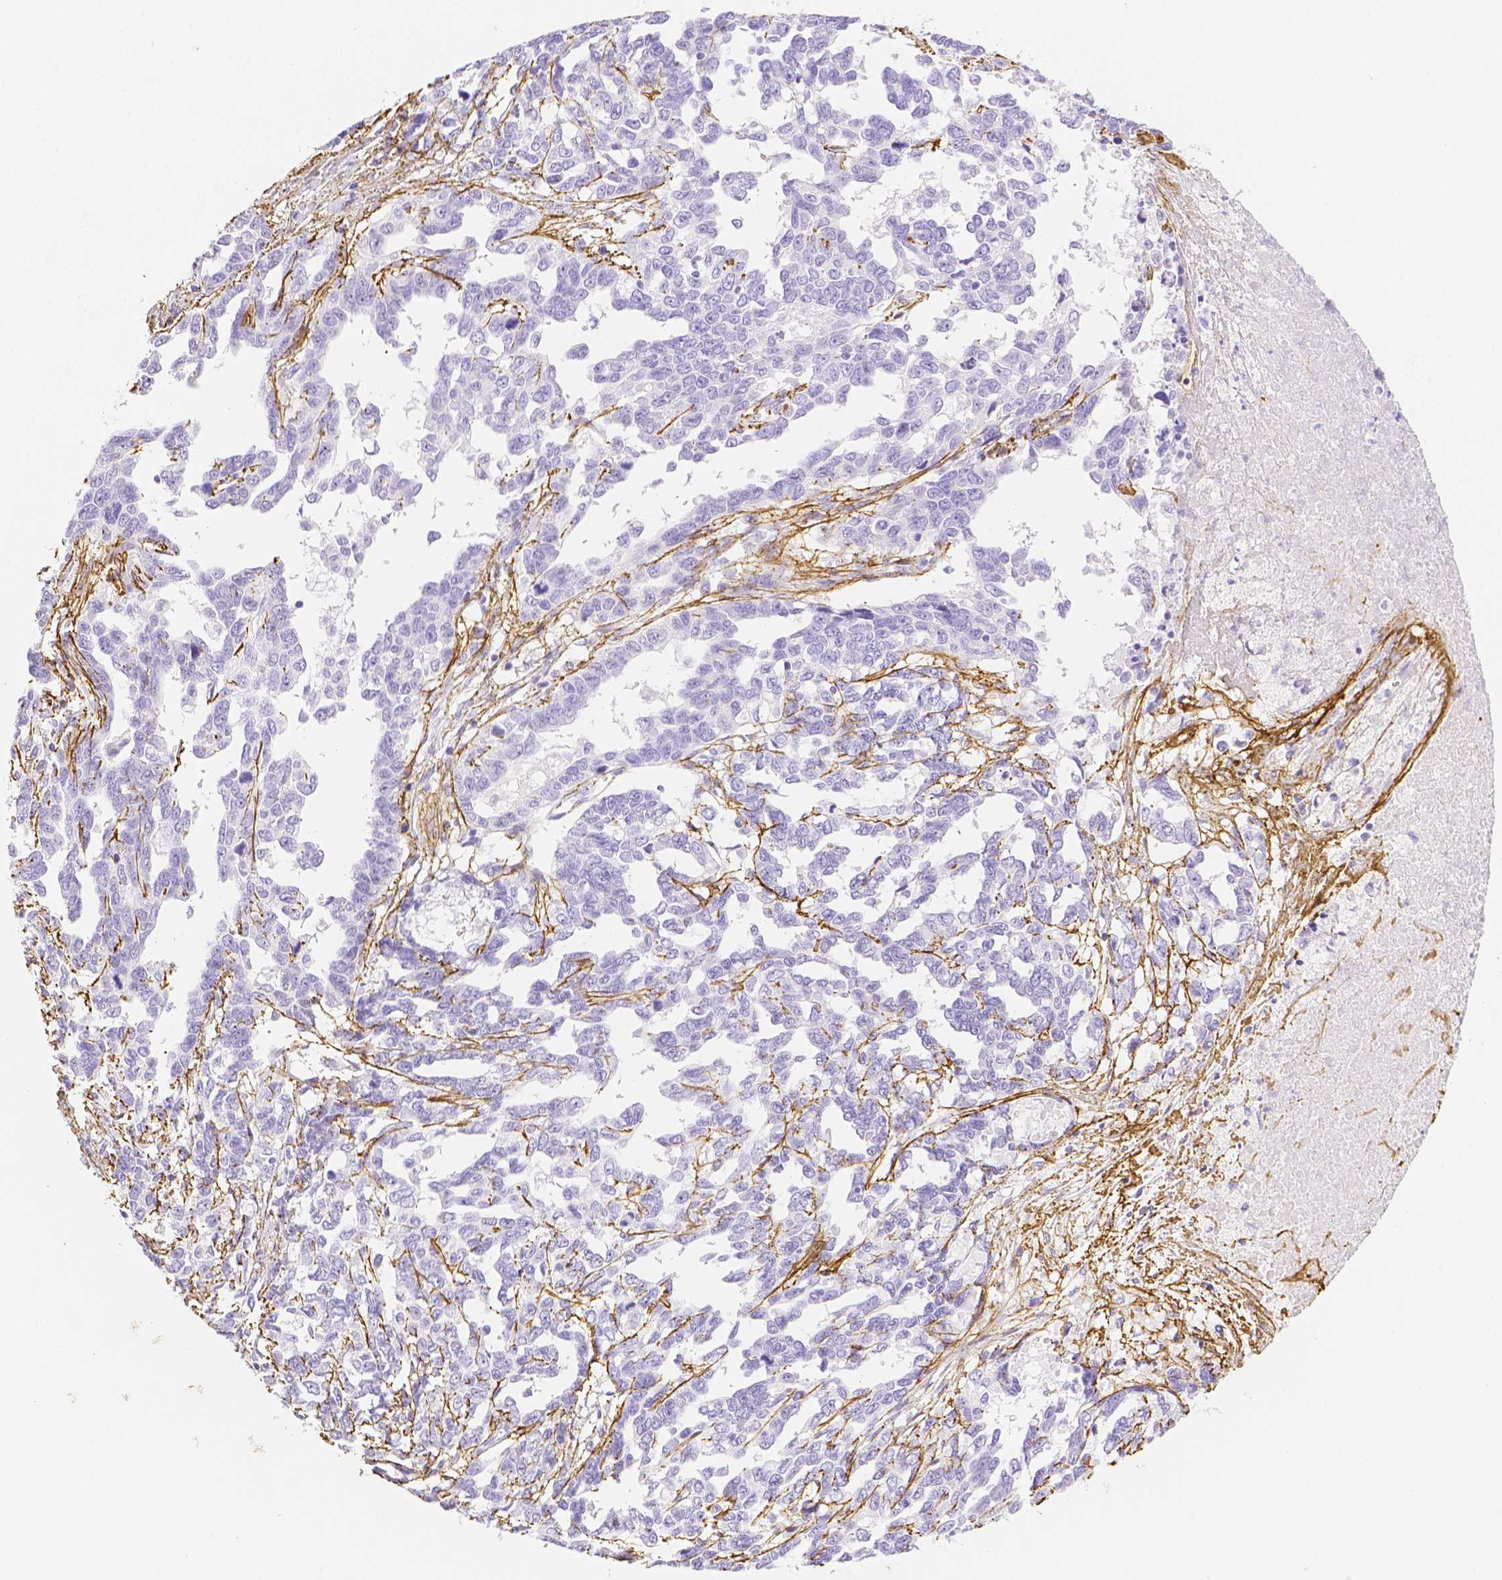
{"staining": {"intensity": "negative", "quantity": "none", "location": "none"}, "tissue": "ovarian cancer", "cell_type": "Tumor cells", "image_type": "cancer", "snomed": [{"axis": "morphology", "description": "Cystadenocarcinoma, serous, NOS"}, {"axis": "topography", "description": "Ovary"}], "caption": "Immunohistochemistry (IHC) micrograph of human serous cystadenocarcinoma (ovarian) stained for a protein (brown), which demonstrates no expression in tumor cells. The staining was performed using DAB to visualize the protein expression in brown, while the nuclei were stained in blue with hematoxylin (Magnification: 20x).", "gene": "FBN1", "patient": {"sex": "female", "age": 69}}